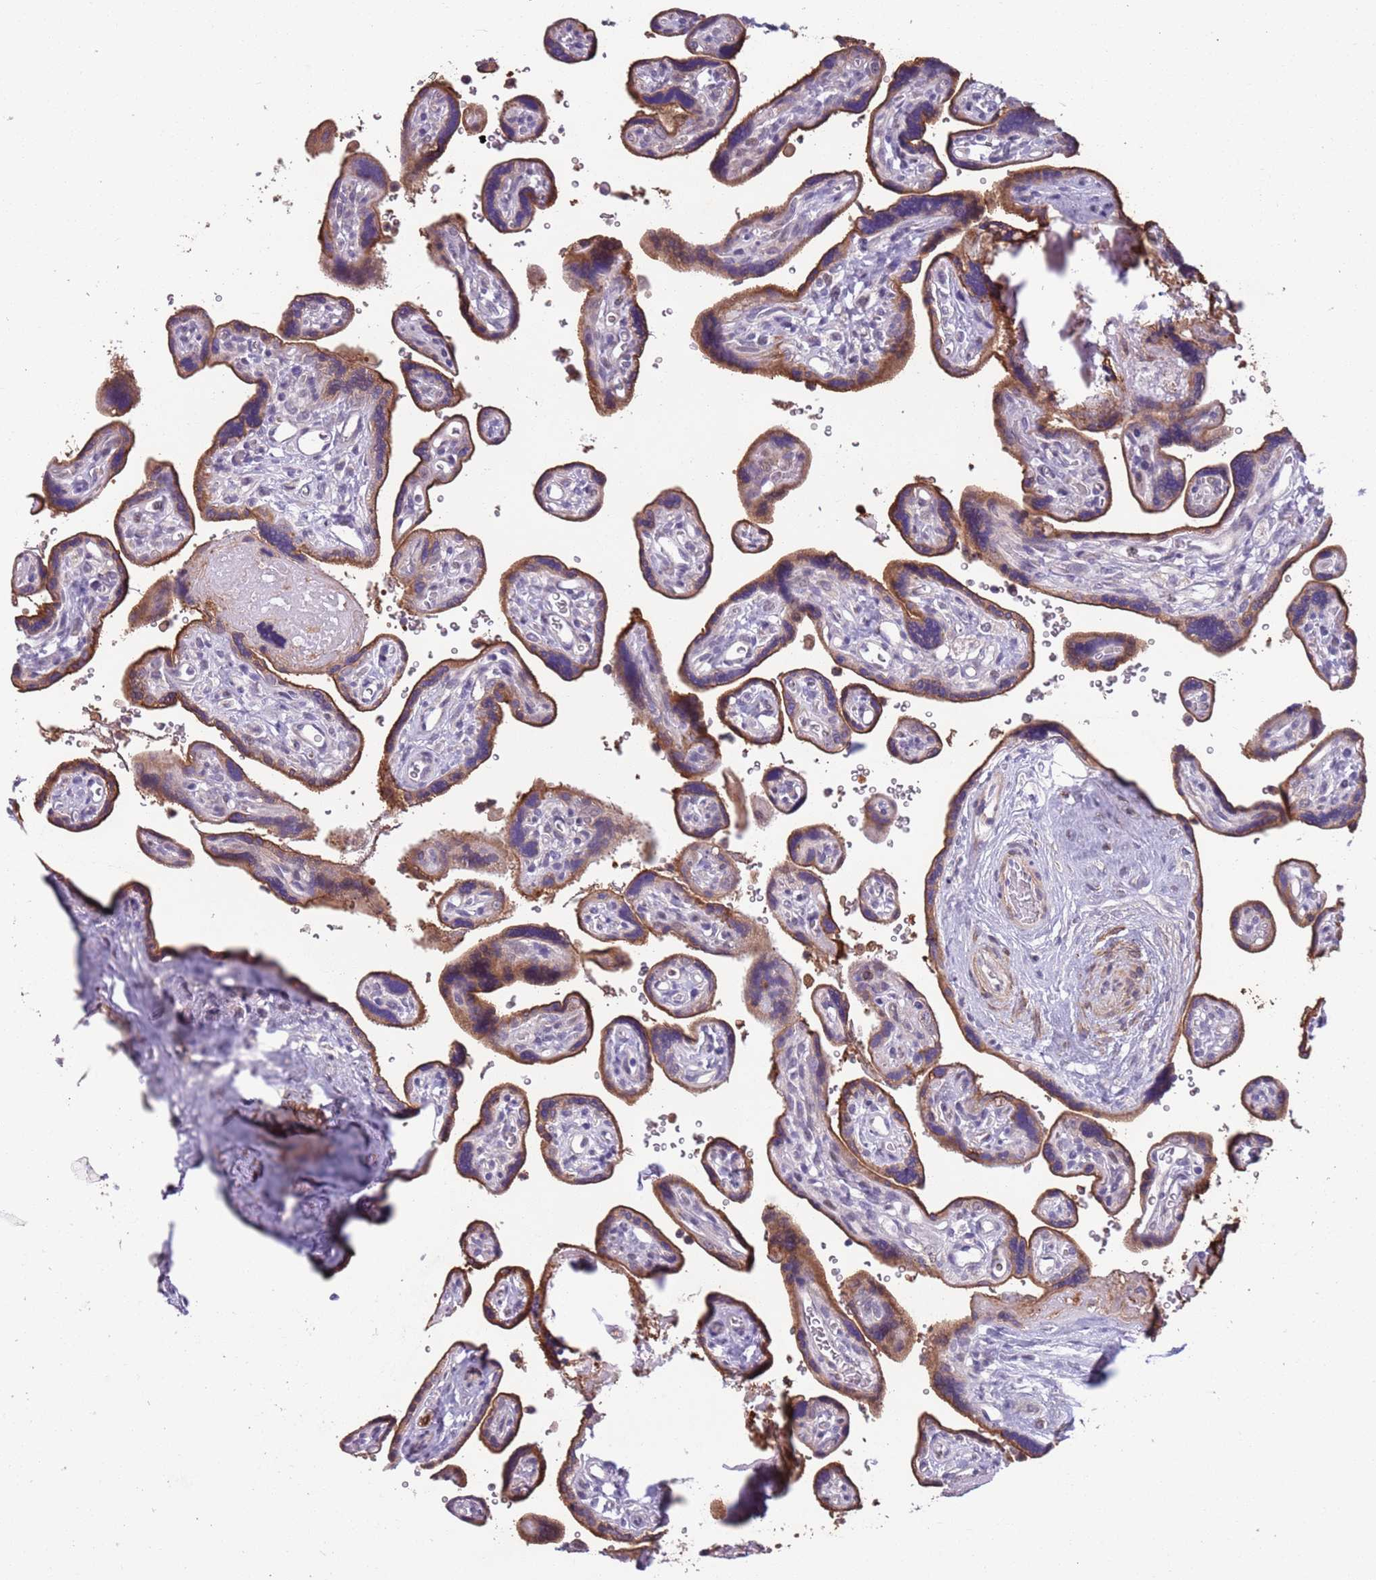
{"staining": {"intensity": "moderate", "quantity": ">75%", "location": "cytoplasmic/membranous"}, "tissue": "placenta", "cell_type": "Trophoblastic cells", "image_type": "normal", "snomed": [{"axis": "morphology", "description": "Normal tissue, NOS"}, {"axis": "topography", "description": "Placenta"}], "caption": "Moderate cytoplasmic/membranous protein positivity is appreciated in about >75% of trophoblastic cells in placenta. The staining was performed using DAB, with brown indicating positive protein expression. Nuclei are stained blue with hematoxylin.", "gene": "JAML", "patient": {"sex": "female", "age": 39}}